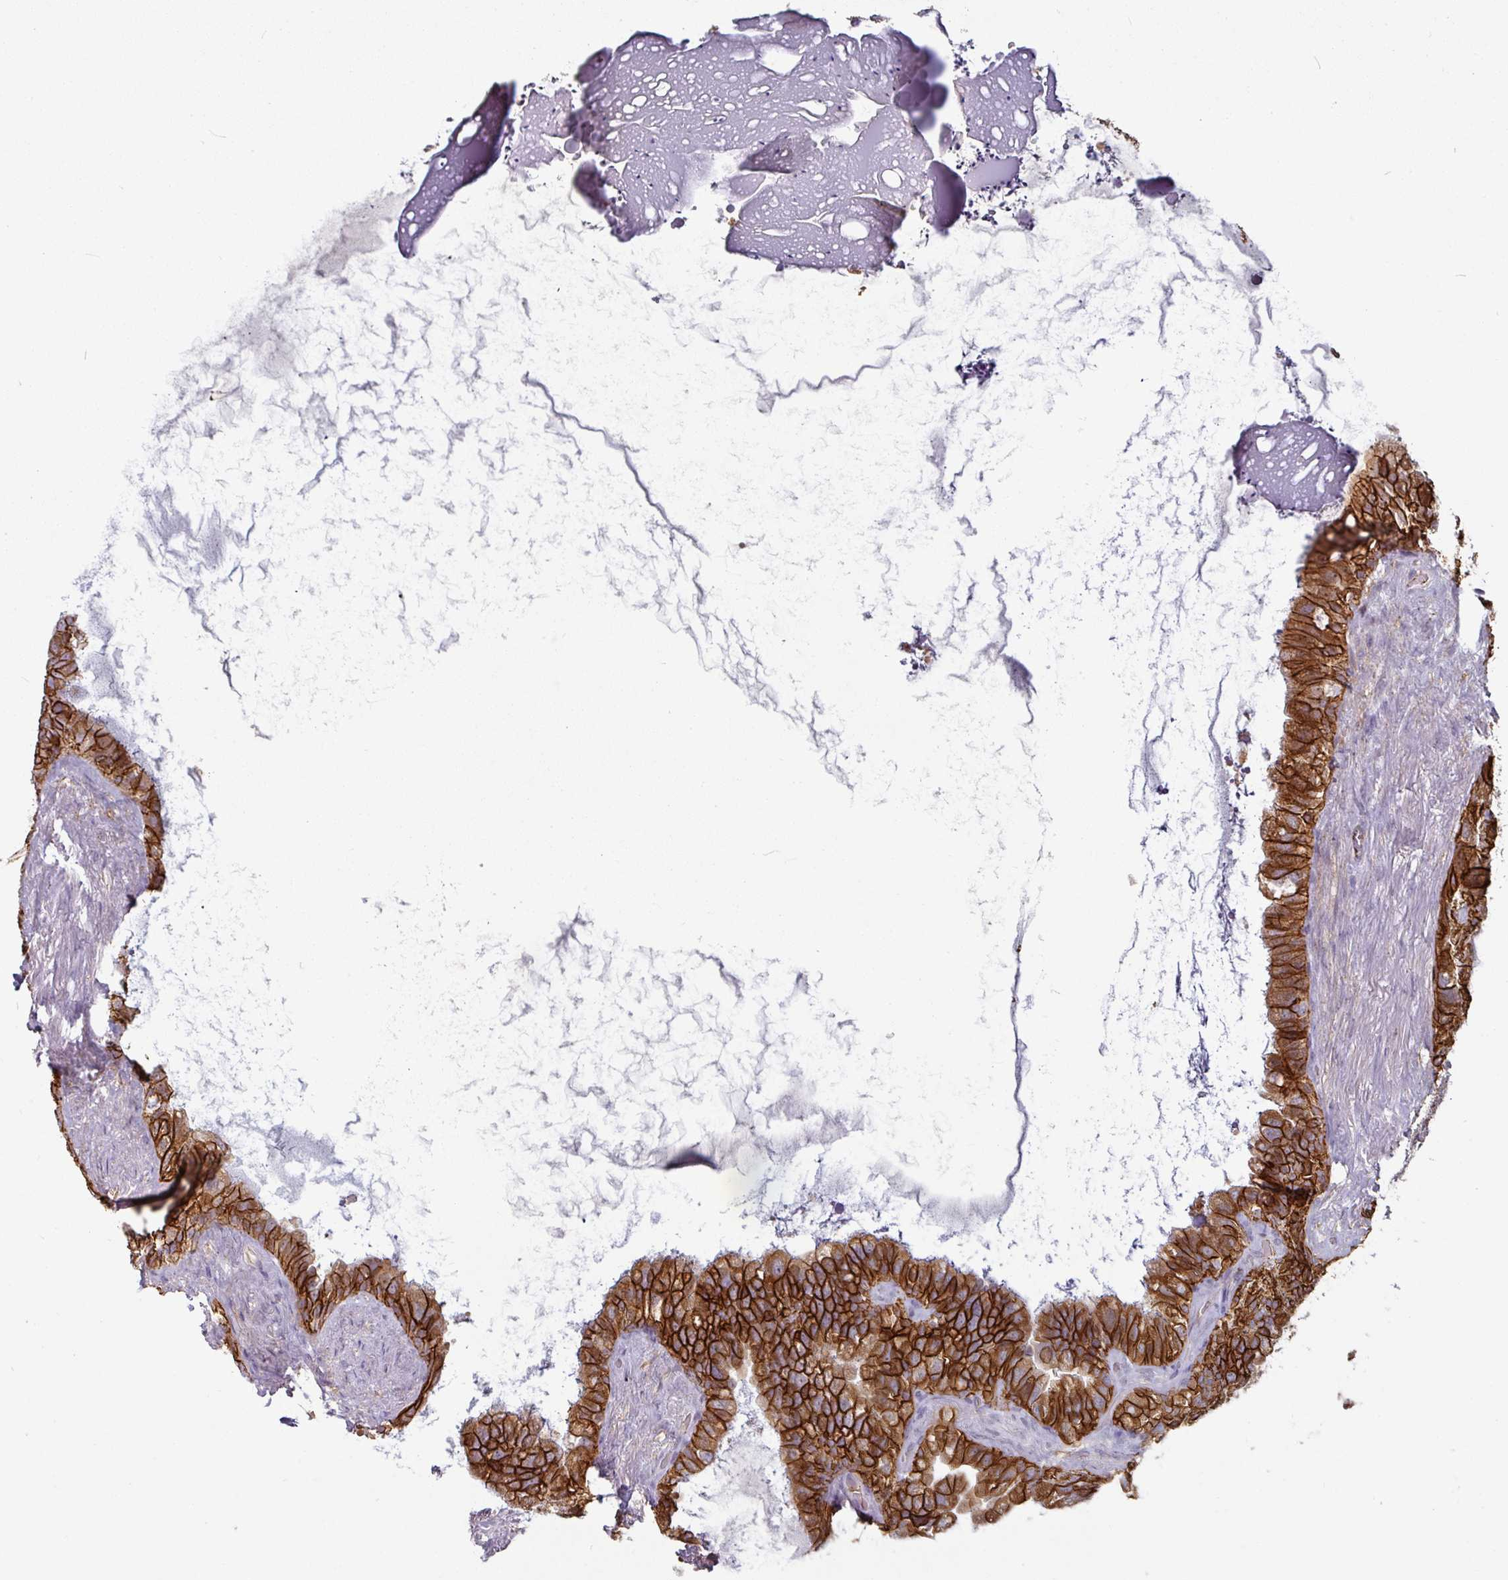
{"staining": {"intensity": "strong", "quantity": ">75%", "location": "cytoplasmic/membranous"}, "tissue": "seminal vesicle", "cell_type": "Glandular cells", "image_type": "normal", "snomed": [{"axis": "morphology", "description": "Normal tissue, NOS"}, {"axis": "topography", "description": "Seminal veicle"}, {"axis": "topography", "description": "Peripheral nerve tissue"}], "caption": "Protein expression analysis of normal human seminal vesicle reveals strong cytoplasmic/membranous positivity in approximately >75% of glandular cells. (DAB (3,3'-diaminobenzidine) IHC with brightfield microscopy, high magnification).", "gene": "JUP", "patient": {"sex": "male", "age": 76}}